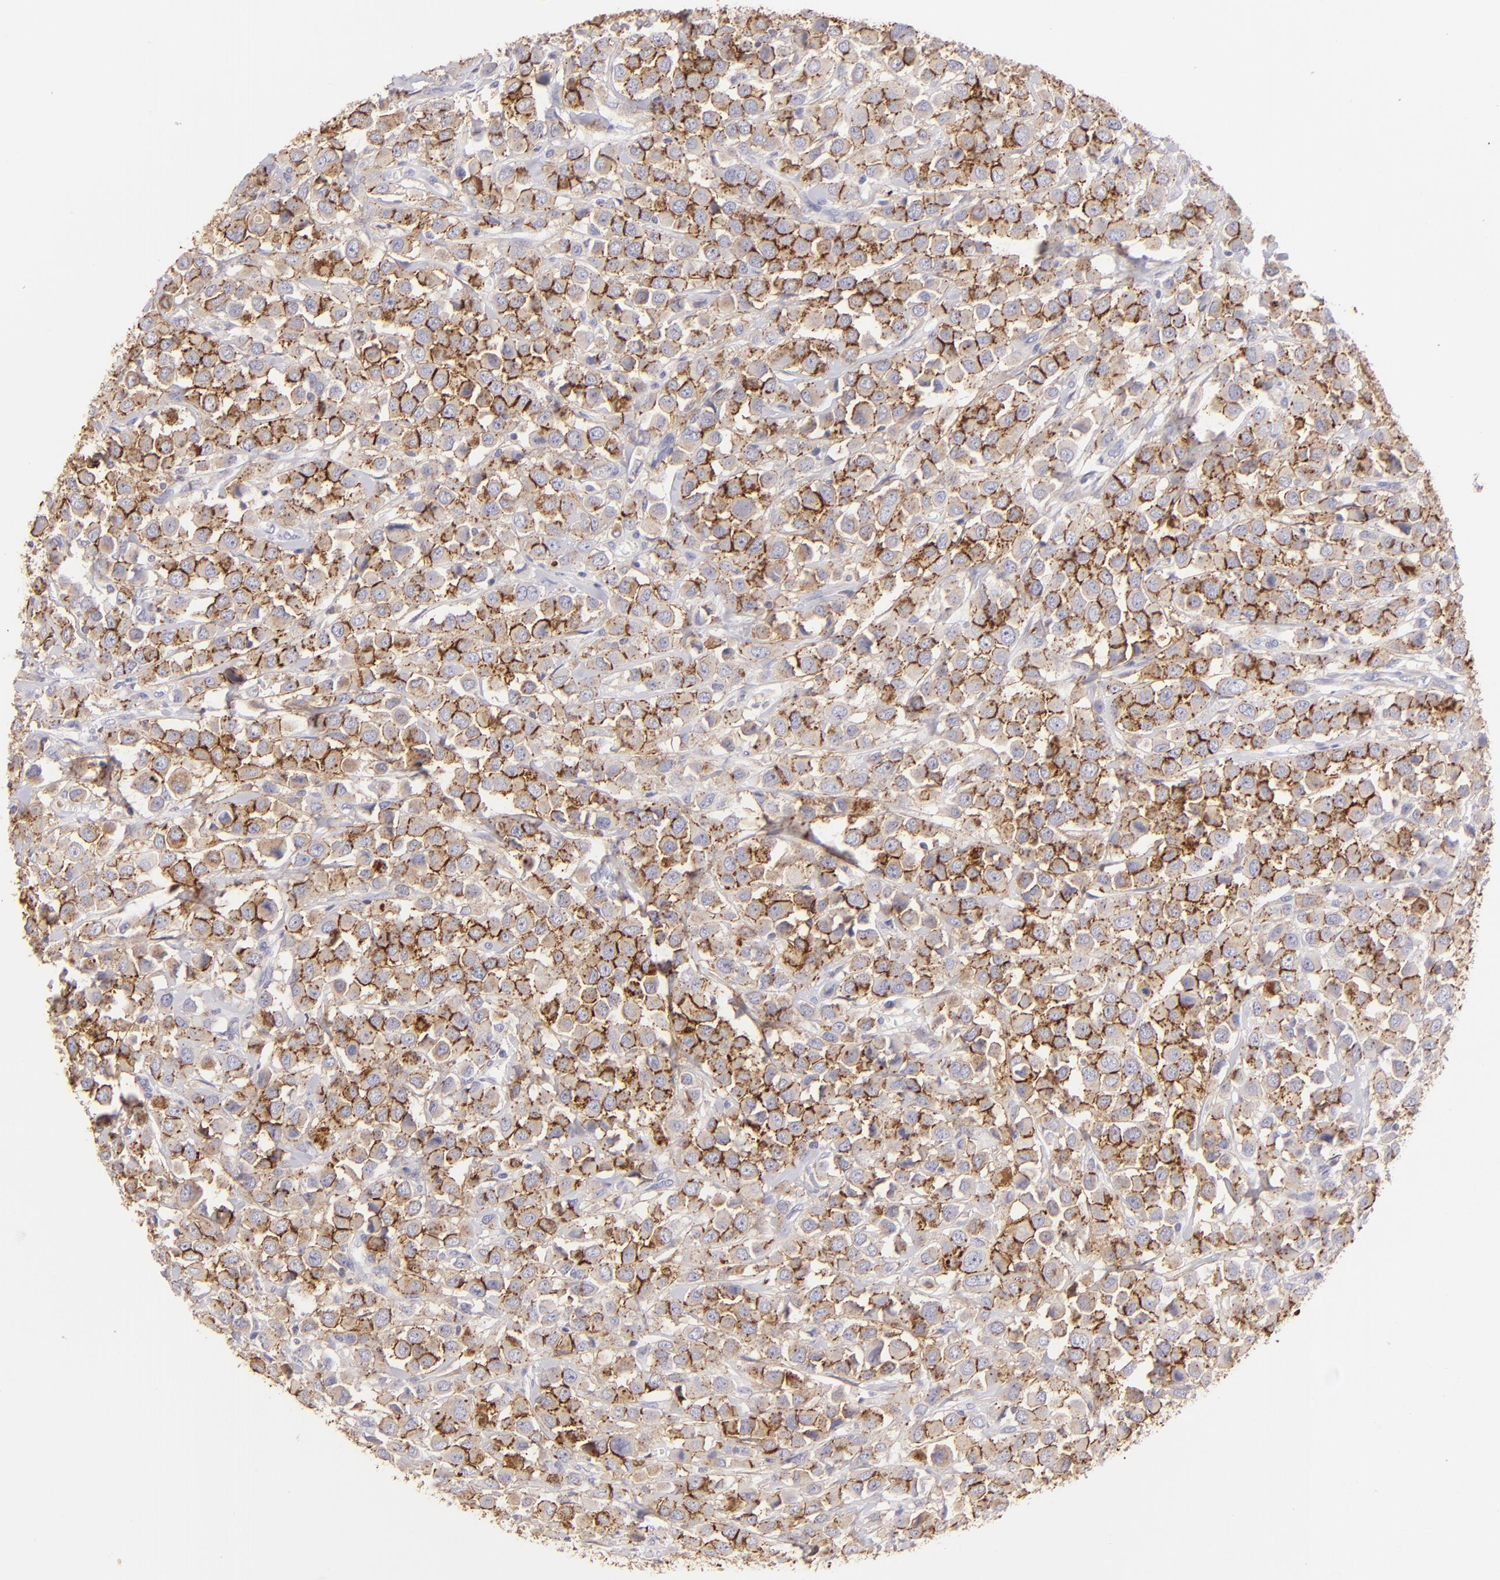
{"staining": {"intensity": "moderate", "quantity": ">75%", "location": "cytoplasmic/membranous"}, "tissue": "breast cancer", "cell_type": "Tumor cells", "image_type": "cancer", "snomed": [{"axis": "morphology", "description": "Duct carcinoma"}, {"axis": "topography", "description": "Breast"}], "caption": "Tumor cells reveal medium levels of moderate cytoplasmic/membranous positivity in about >75% of cells in human breast cancer (invasive ductal carcinoma).", "gene": "CLDN4", "patient": {"sex": "female", "age": 61}}